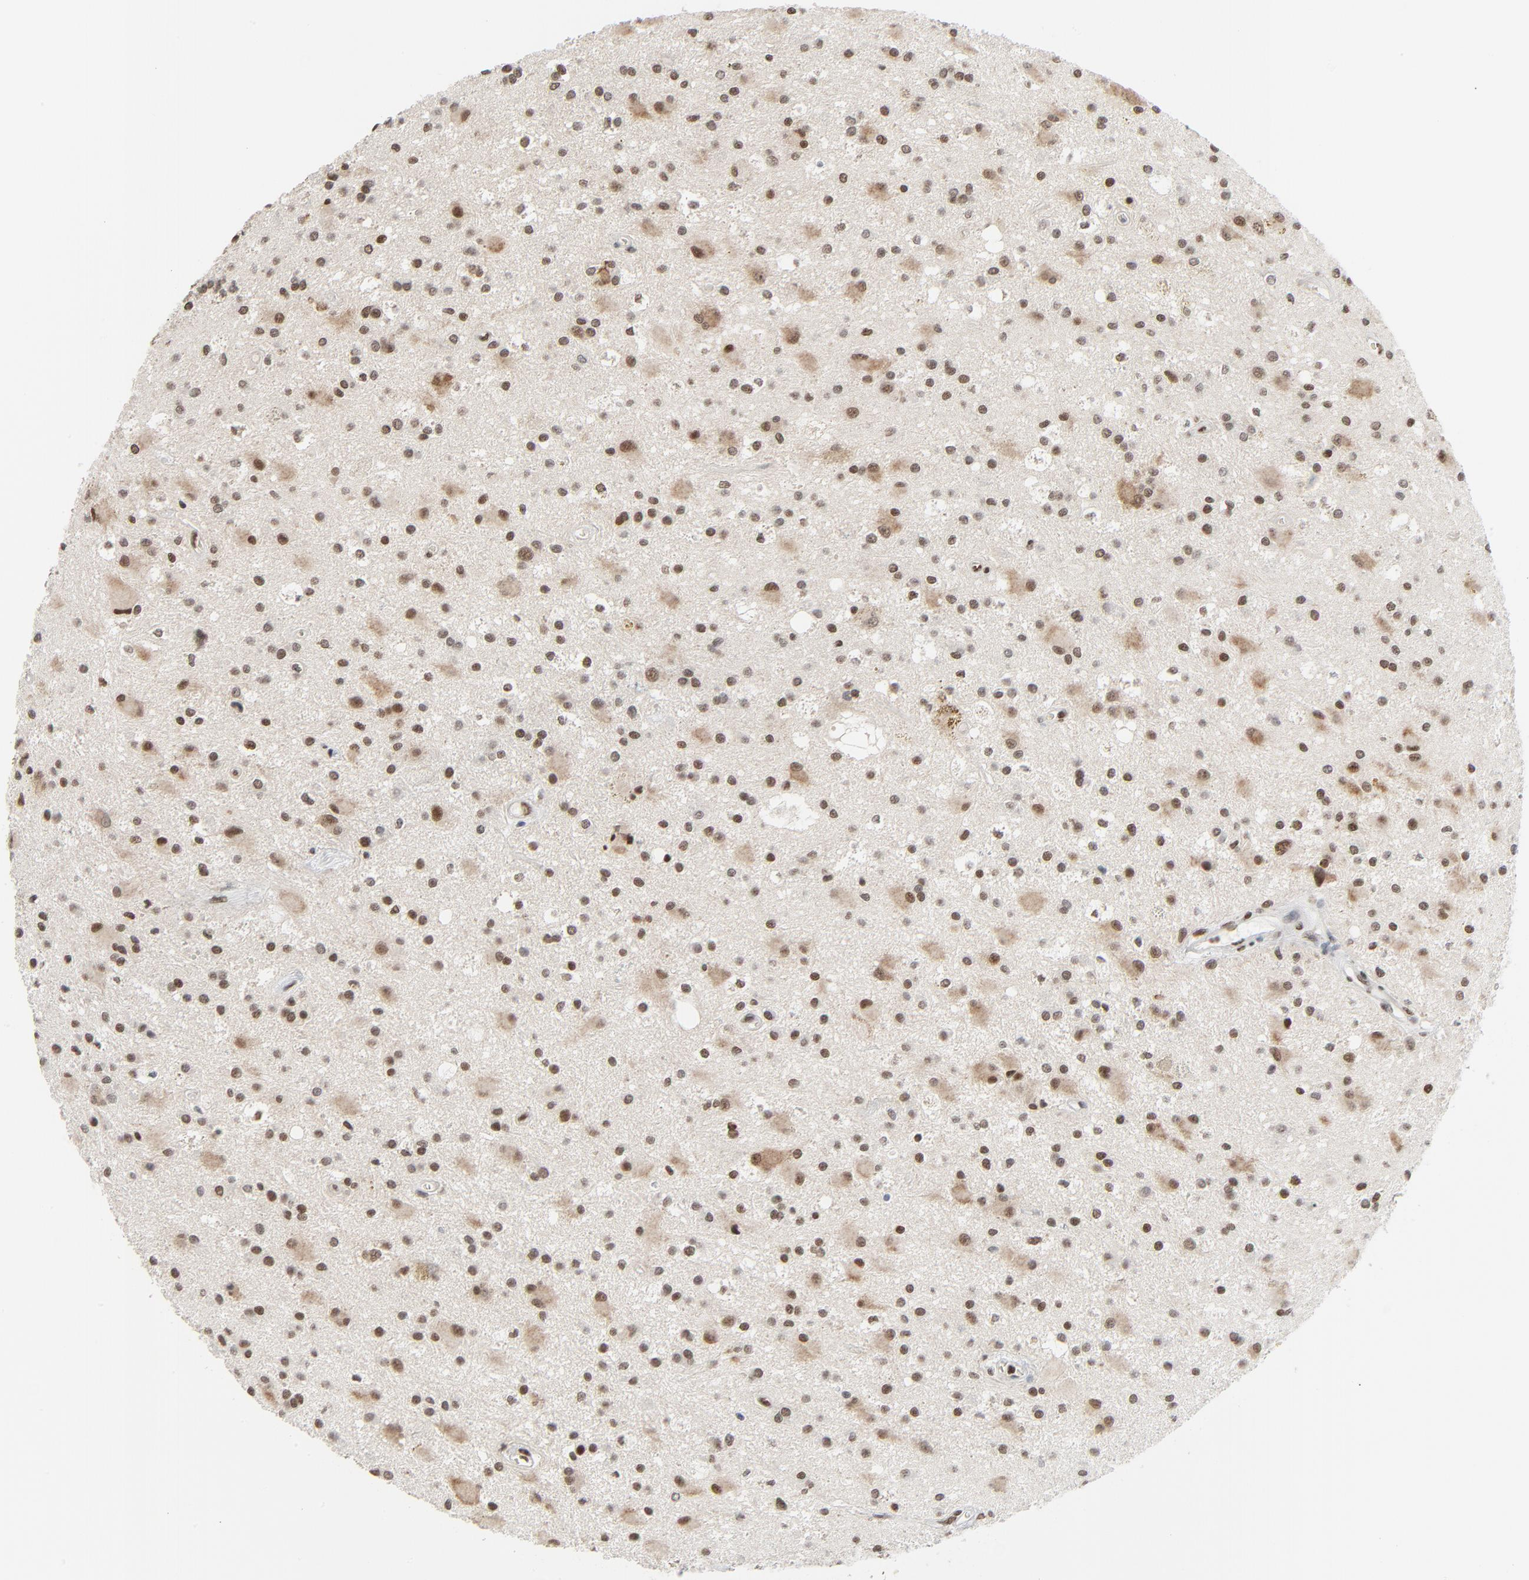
{"staining": {"intensity": "strong", "quantity": ">75%", "location": "nuclear"}, "tissue": "glioma", "cell_type": "Tumor cells", "image_type": "cancer", "snomed": [{"axis": "morphology", "description": "Glioma, malignant, Low grade"}, {"axis": "topography", "description": "Brain"}], "caption": "A brown stain shows strong nuclear expression of a protein in human glioma tumor cells. The protein is shown in brown color, while the nuclei are stained blue.", "gene": "CUX1", "patient": {"sex": "male", "age": 58}}